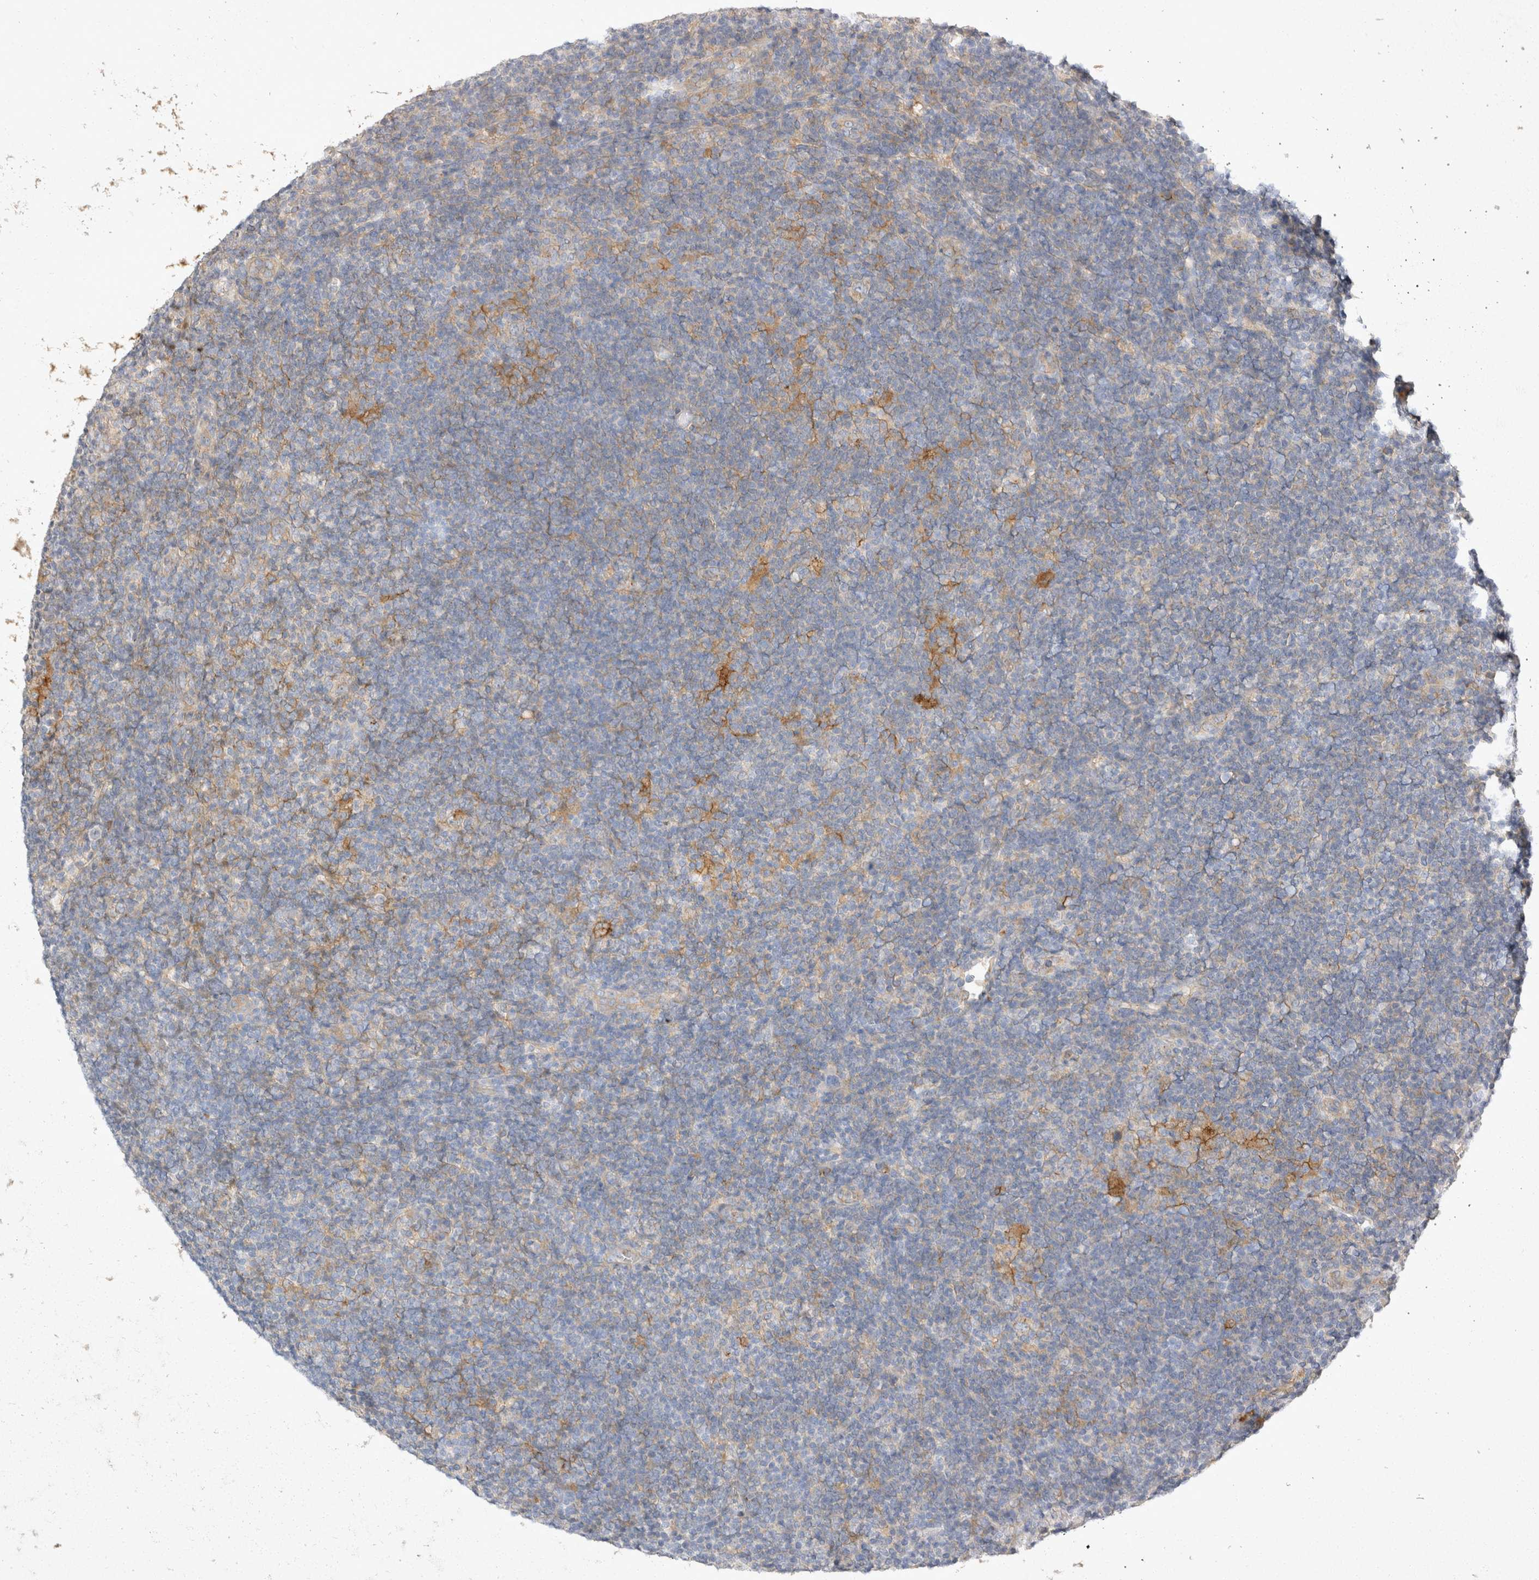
{"staining": {"intensity": "moderate", "quantity": "25%-75%", "location": "cytoplasmic/membranous"}, "tissue": "lymphoma", "cell_type": "Tumor cells", "image_type": "cancer", "snomed": [{"axis": "morphology", "description": "Hodgkin's disease, NOS"}, {"axis": "topography", "description": "Lymph node"}], "caption": "Immunohistochemistry of lymphoma displays medium levels of moderate cytoplasmic/membranous positivity in approximately 25%-75% of tumor cells.", "gene": "TOM1L2", "patient": {"sex": "female", "age": 57}}